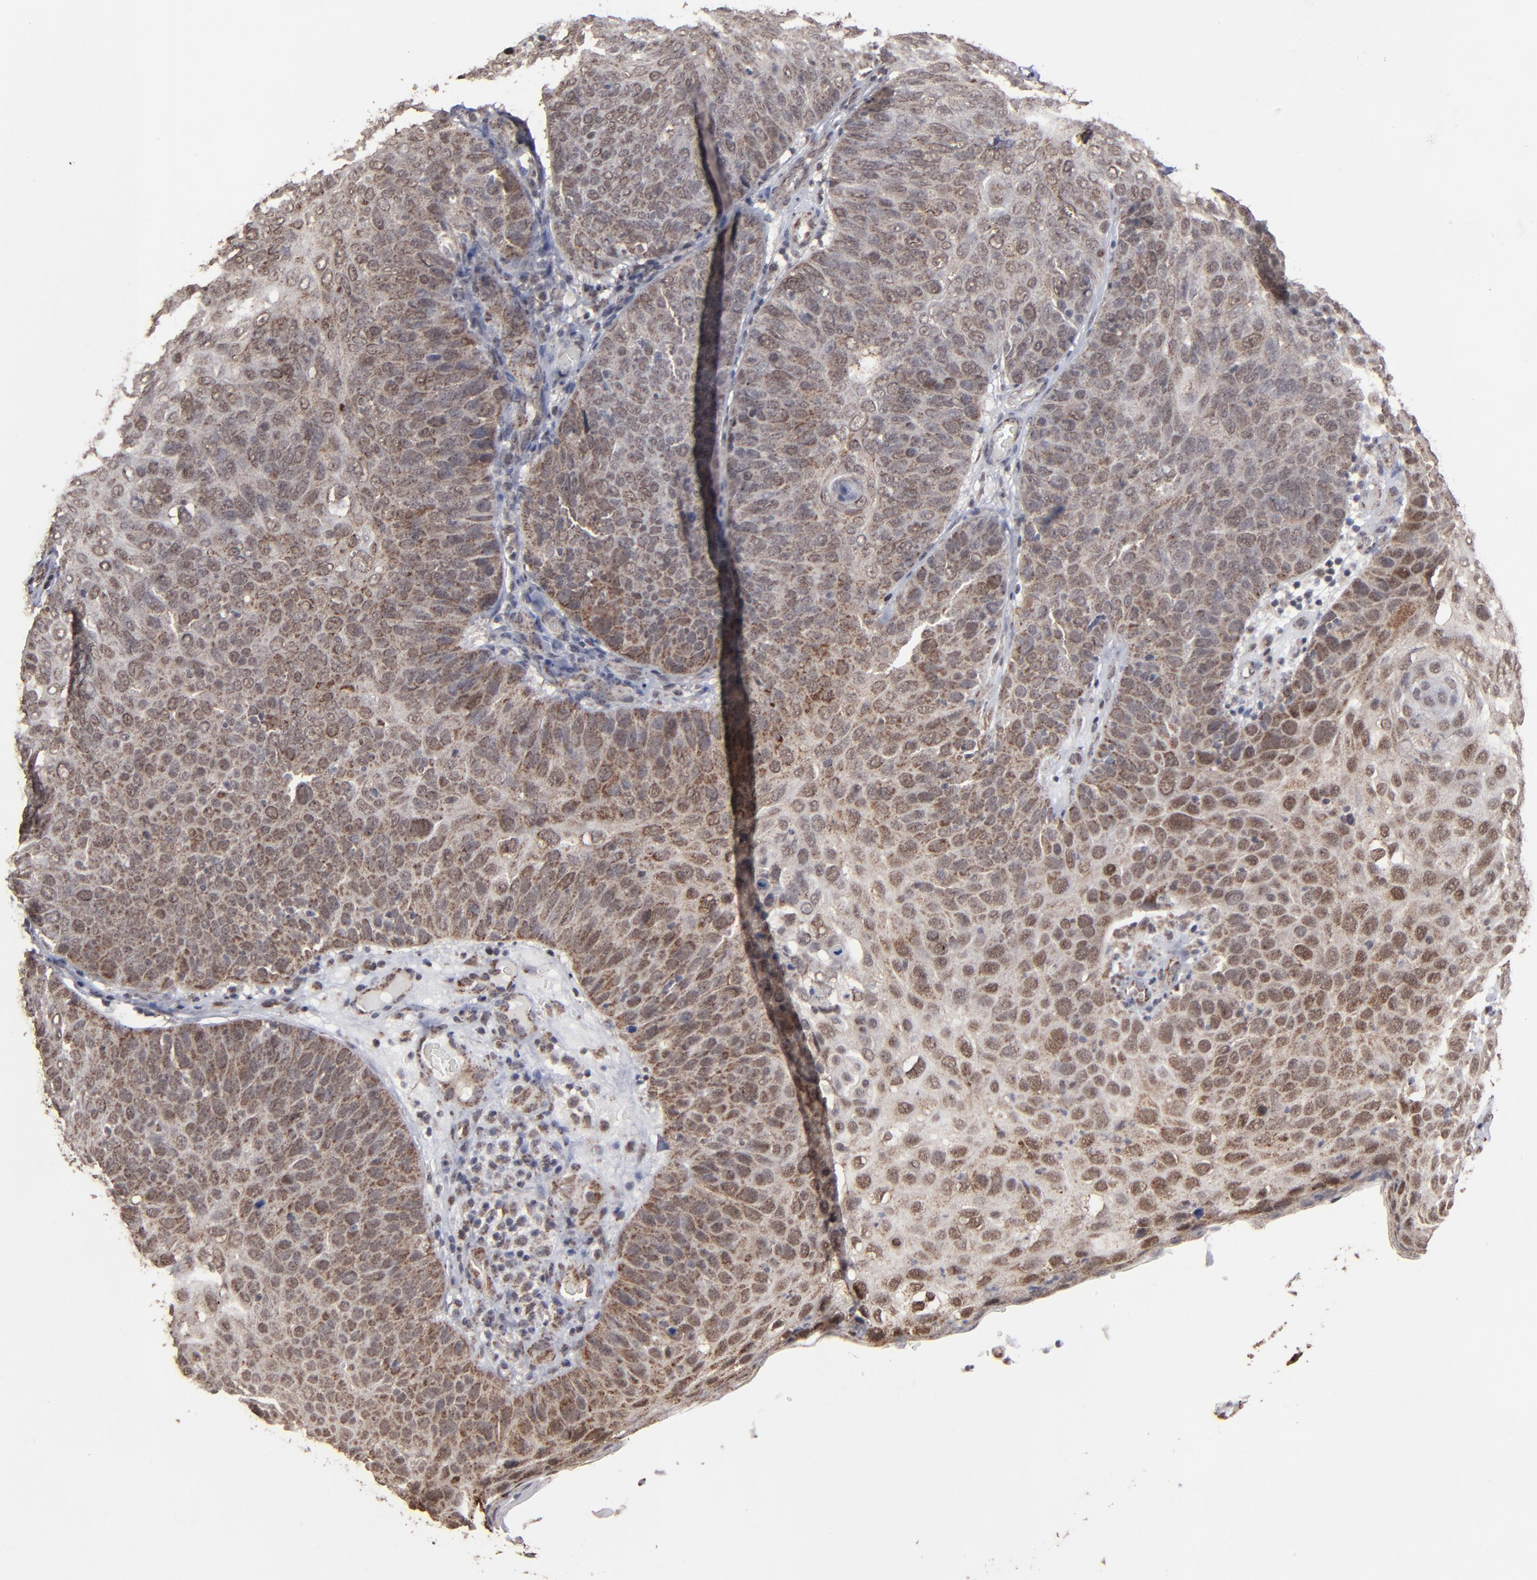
{"staining": {"intensity": "moderate", "quantity": ">75%", "location": "cytoplasmic/membranous,nuclear"}, "tissue": "skin cancer", "cell_type": "Tumor cells", "image_type": "cancer", "snomed": [{"axis": "morphology", "description": "Squamous cell carcinoma, NOS"}, {"axis": "topography", "description": "Skin"}], "caption": "Protein staining demonstrates moderate cytoplasmic/membranous and nuclear staining in approximately >75% of tumor cells in skin cancer (squamous cell carcinoma). (DAB IHC, brown staining for protein, blue staining for nuclei).", "gene": "BNIP3", "patient": {"sex": "male", "age": 87}}